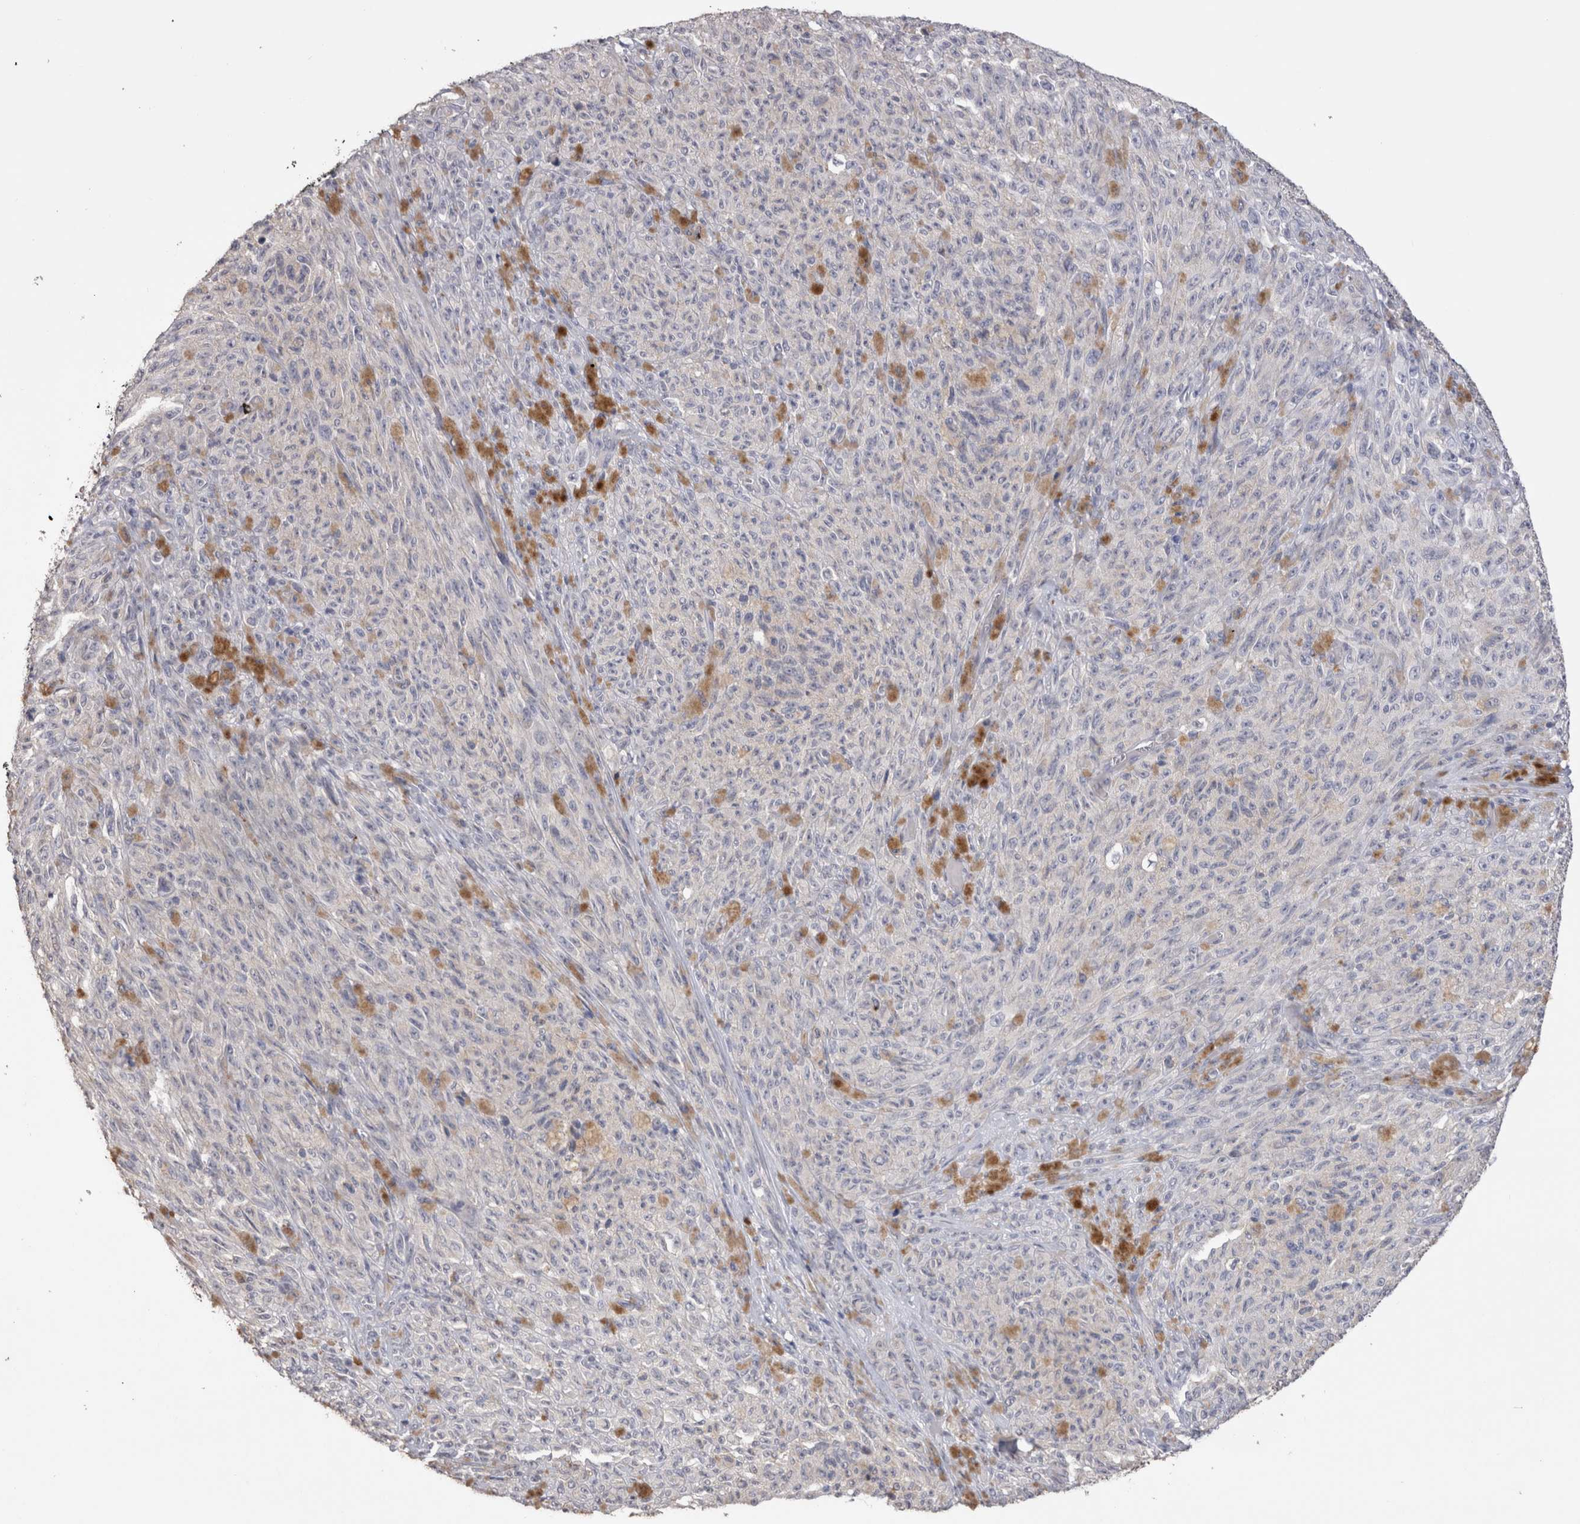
{"staining": {"intensity": "negative", "quantity": "none", "location": "none"}, "tissue": "melanoma", "cell_type": "Tumor cells", "image_type": "cancer", "snomed": [{"axis": "morphology", "description": "Malignant melanoma, NOS"}, {"axis": "topography", "description": "Skin"}], "caption": "Immunohistochemistry (IHC) histopathology image of neoplastic tissue: human melanoma stained with DAB (3,3'-diaminobenzidine) displays no significant protein expression in tumor cells. (Brightfield microscopy of DAB immunohistochemistry (IHC) at high magnification).", "gene": "CDH6", "patient": {"sex": "female", "age": 82}}